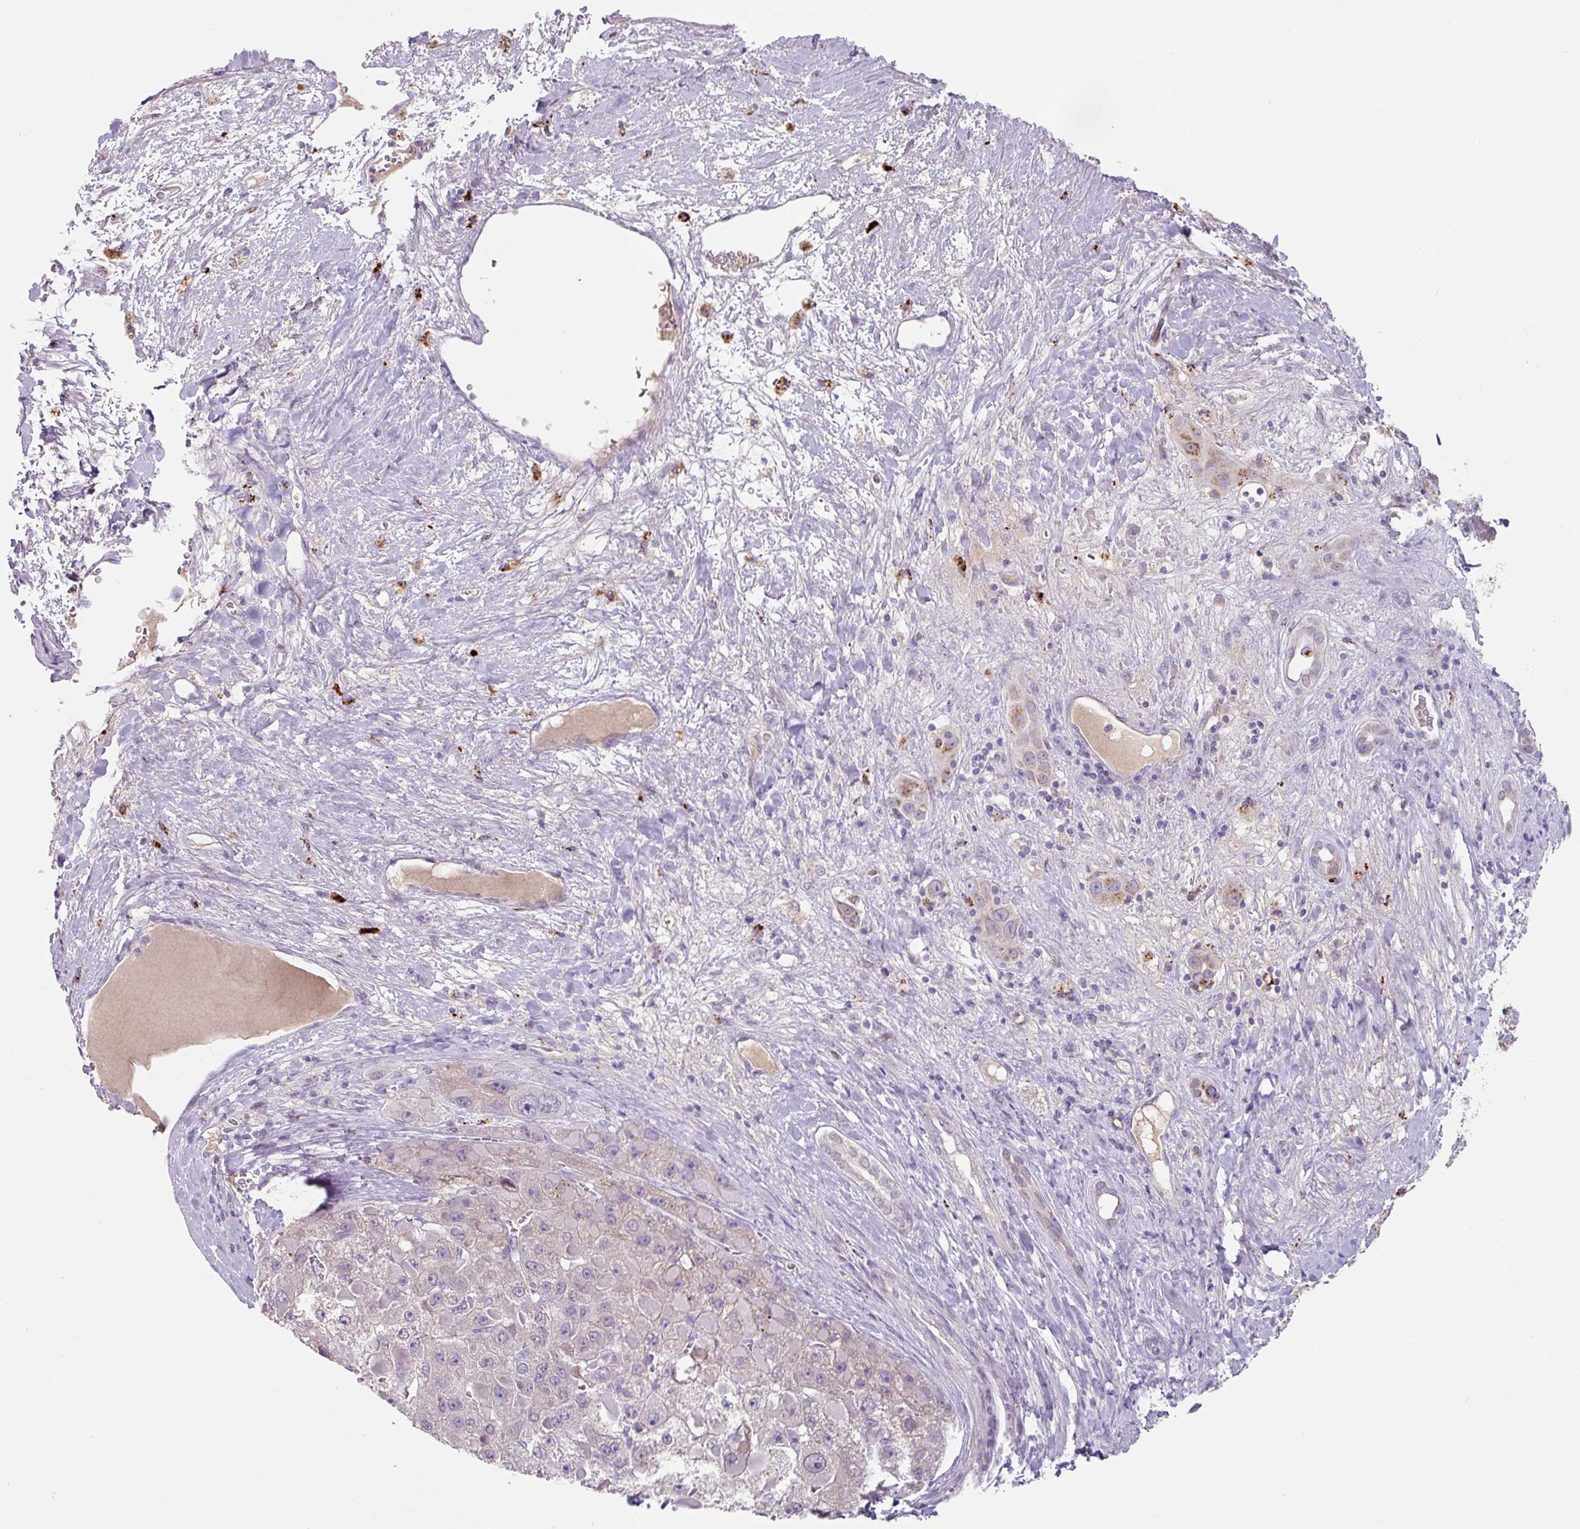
{"staining": {"intensity": "moderate", "quantity": "<25%", "location": "cytoplasmic/membranous"}, "tissue": "liver cancer", "cell_type": "Tumor cells", "image_type": "cancer", "snomed": [{"axis": "morphology", "description": "Carcinoma, Hepatocellular, NOS"}, {"axis": "topography", "description": "Liver"}], "caption": "Tumor cells demonstrate moderate cytoplasmic/membranous staining in about <25% of cells in hepatocellular carcinoma (liver). Immunohistochemistry stains the protein of interest in brown and the nuclei are stained blue.", "gene": "PLEKHH3", "patient": {"sex": "female", "age": 73}}